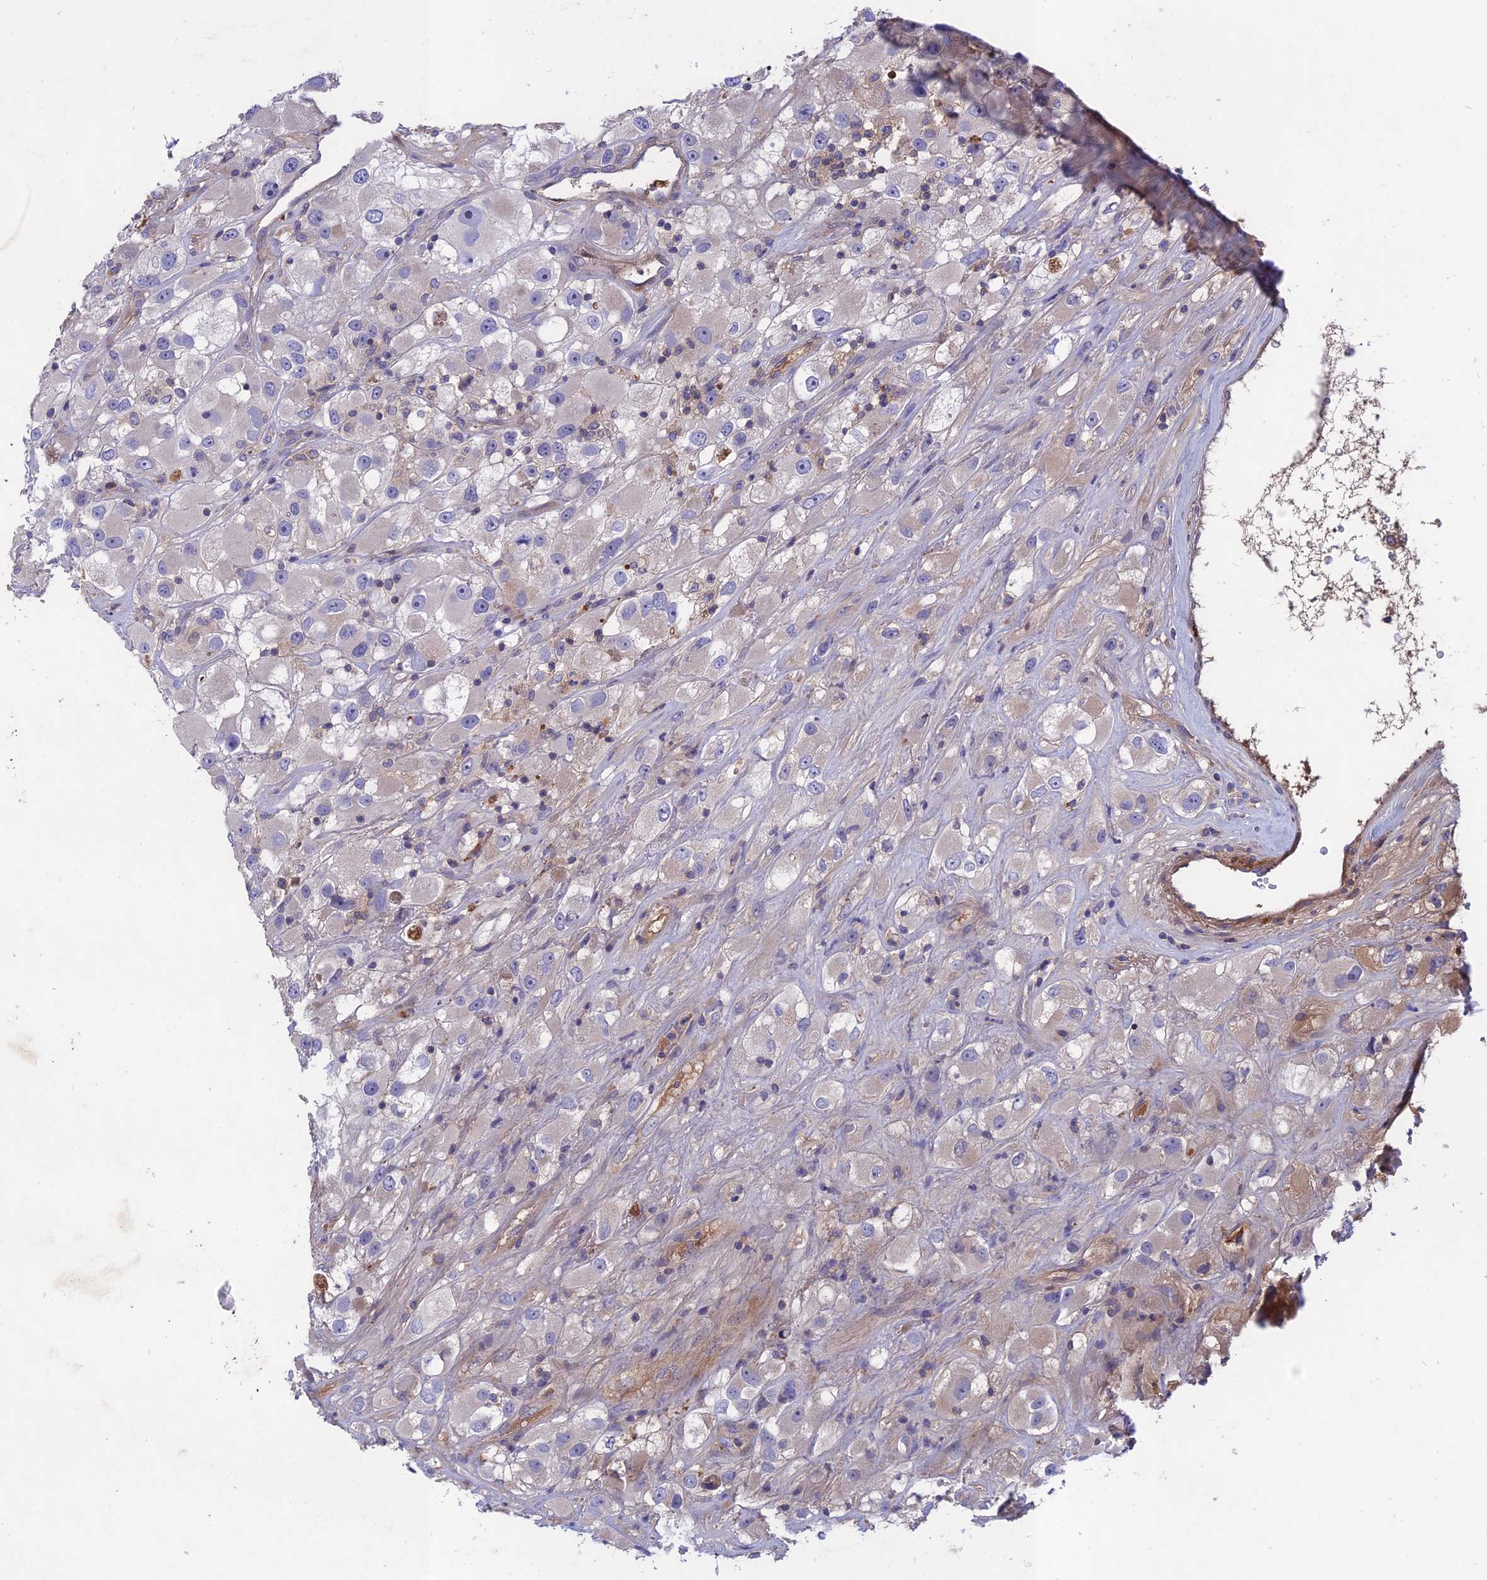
{"staining": {"intensity": "weak", "quantity": "25%-75%", "location": "cytoplasmic/membranous"}, "tissue": "renal cancer", "cell_type": "Tumor cells", "image_type": "cancer", "snomed": [{"axis": "morphology", "description": "Adenocarcinoma, NOS"}, {"axis": "topography", "description": "Kidney"}], "caption": "The histopathology image displays staining of renal adenocarcinoma, revealing weak cytoplasmic/membranous protein expression (brown color) within tumor cells. Immunohistochemistry stains the protein of interest in brown and the nuclei are stained blue.", "gene": "ADO", "patient": {"sex": "female", "age": 52}}